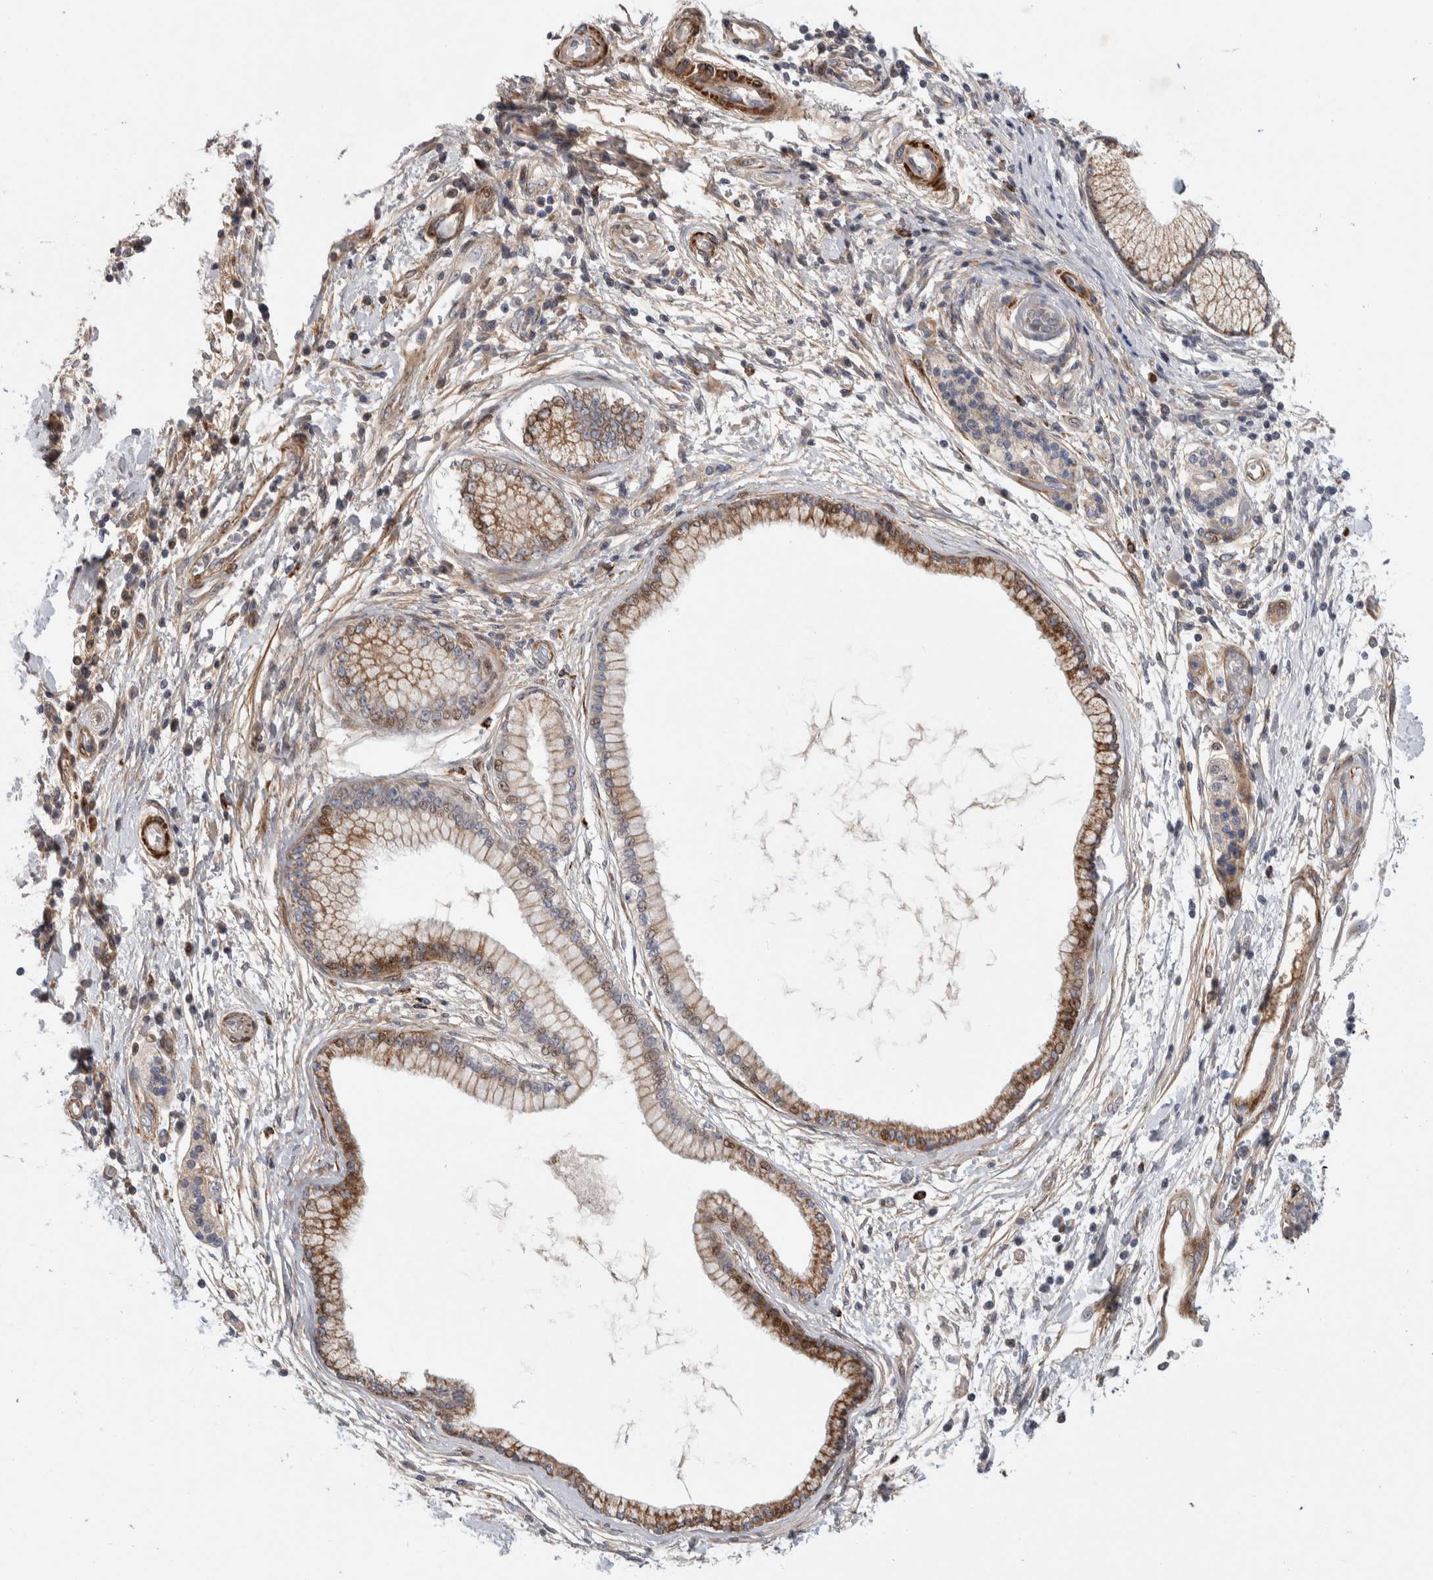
{"staining": {"intensity": "moderate", "quantity": ">75%", "location": "cytoplasmic/membranous"}, "tissue": "pancreatic cancer", "cell_type": "Tumor cells", "image_type": "cancer", "snomed": [{"axis": "morphology", "description": "Normal tissue, NOS"}, {"axis": "morphology", "description": "Adenocarcinoma, NOS"}, {"axis": "topography", "description": "Pancreas"}], "caption": "Brown immunohistochemical staining in pancreatic cancer (adenocarcinoma) shows moderate cytoplasmic/membranous positivity in approximately >75% of tumor cells.", "gene": "PSMG3", "patient": {"sex": "female", "age": 71}}